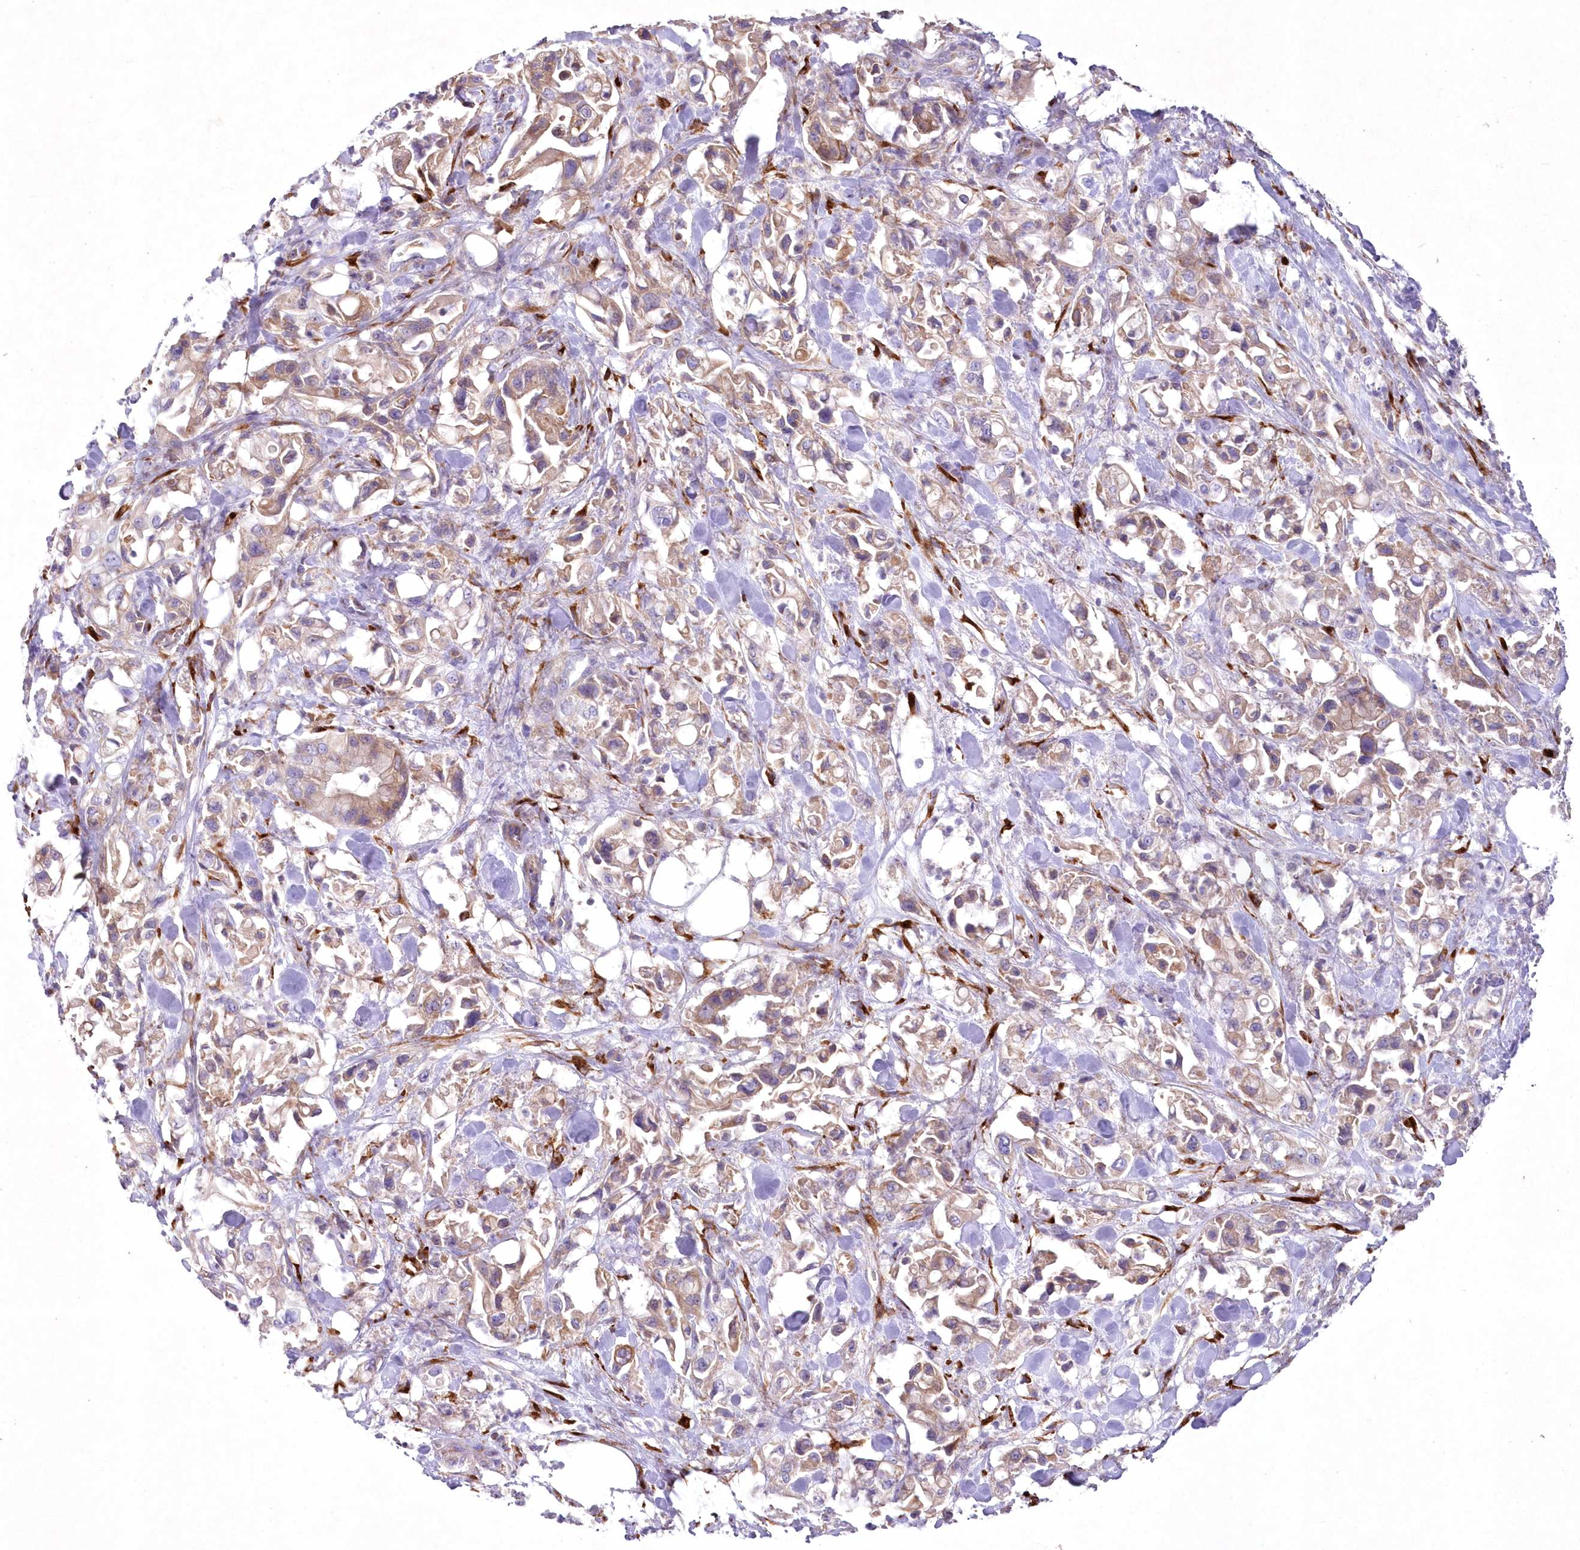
{"staining": {"intensity": "weak", "quantity": ">75%", "location": "cytoplasmic/membranous"}, "tissue": "pancreatic cancer", "cell_type": "Tumor cells", "image_type": "cancer", "snomed": [{"axis": "morphology", "description": "Adenocarcinoma, NOS"}, {"axis": "topography", "description": "Pancreas"}], "caption": "Adenocarcinoma (pancreatic) stained with a brown dye displays weak cytoplasmic/membranous positive staining in approximately >75% of tumor cells.", "gene": "ARFGEF3", "patient": {"sex": "male", "age": 70}}